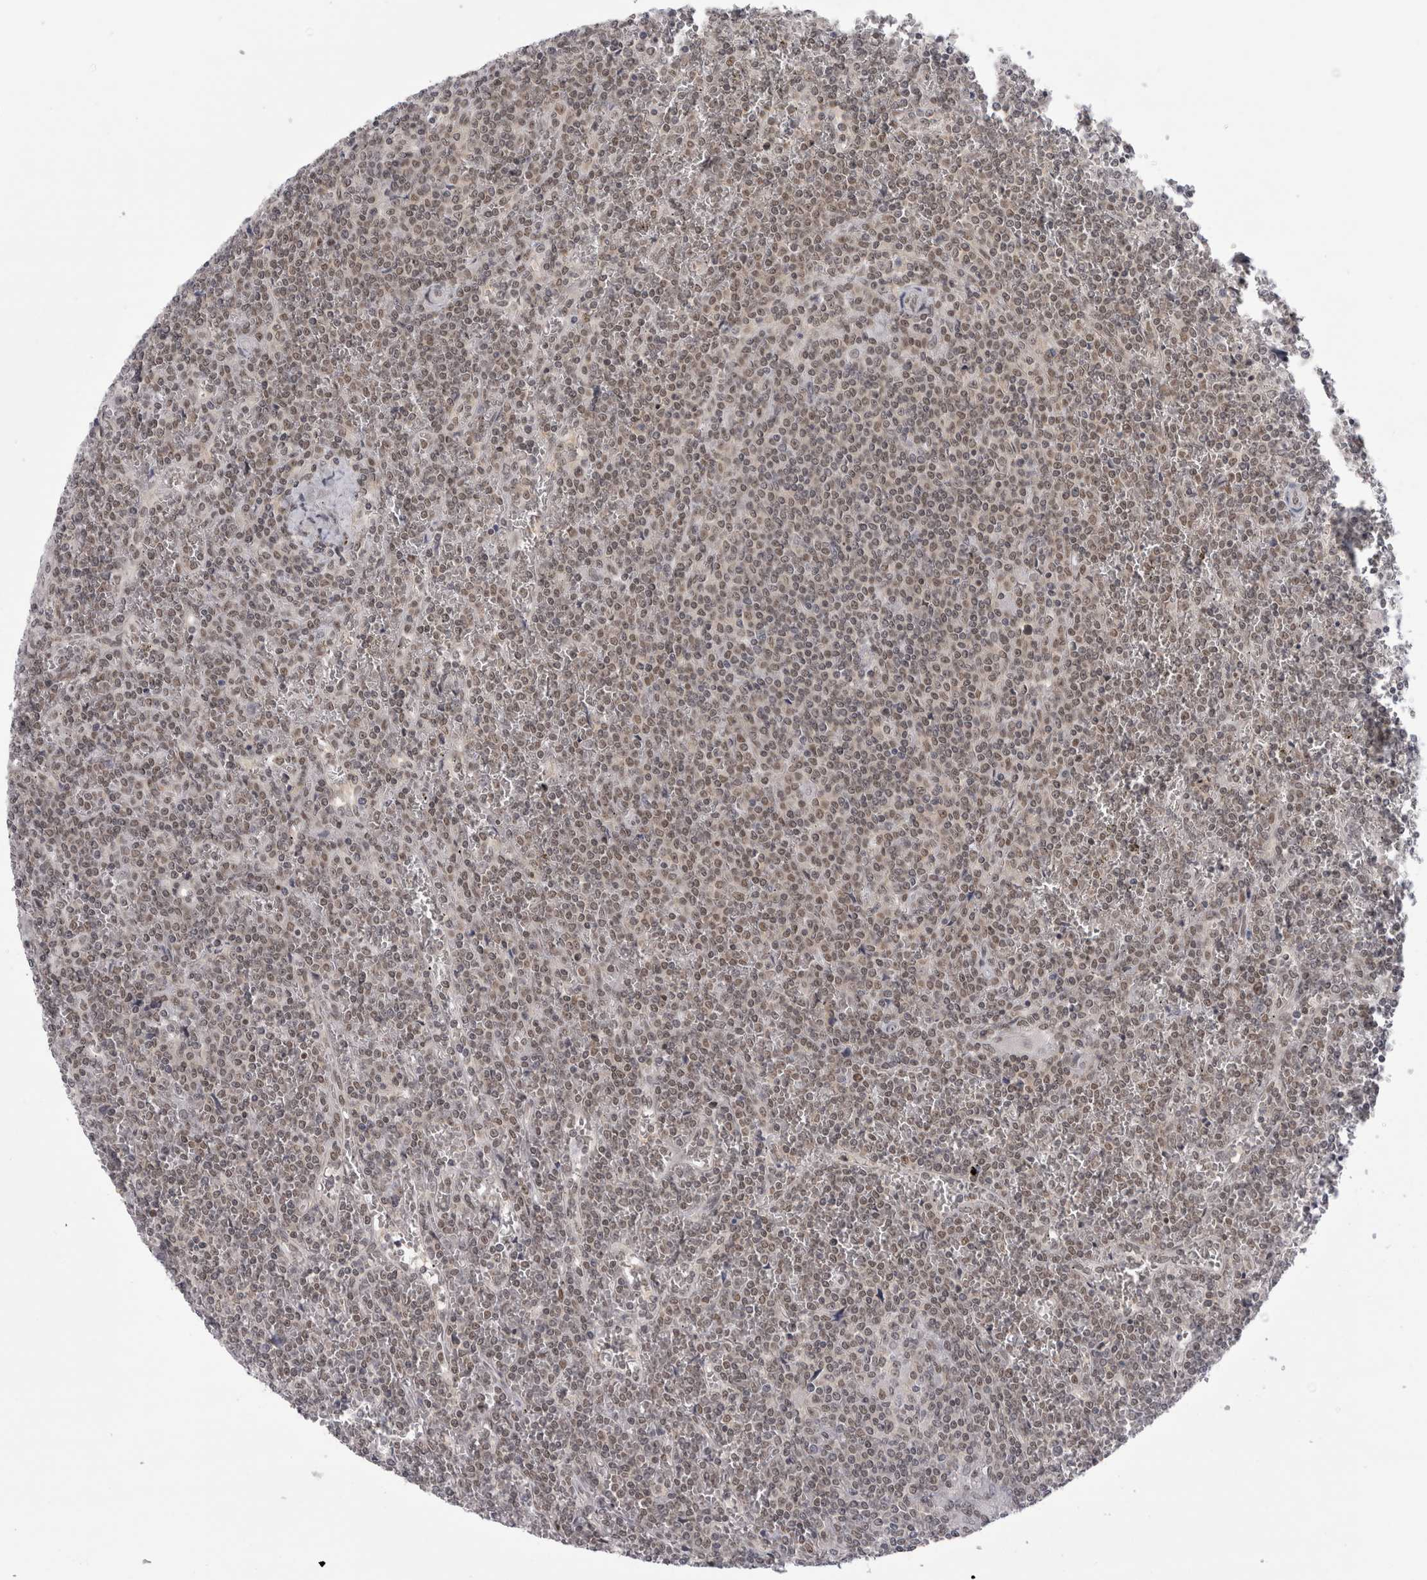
{"staining": {"intensity": "weak", "quantity": ">75%", "location": "nuclear"}, "tissue": "lymphoma", "cell_type": "Tumor cells", "image_type": "cancer", "snomed": [{"axis": "morphology", "description": "Malignant lymphoma, non-Hodgkin's type, Low grade"}, {"axis": "topography", "description": "Spleen"}], "caption": "This micrograph shows IHC staining of human lymphoma, with low weak nuclear positivity in approximately >75% of tumor cells.", "gene": "PSMB2", "patient": {"sex": "female", "age": 19}}